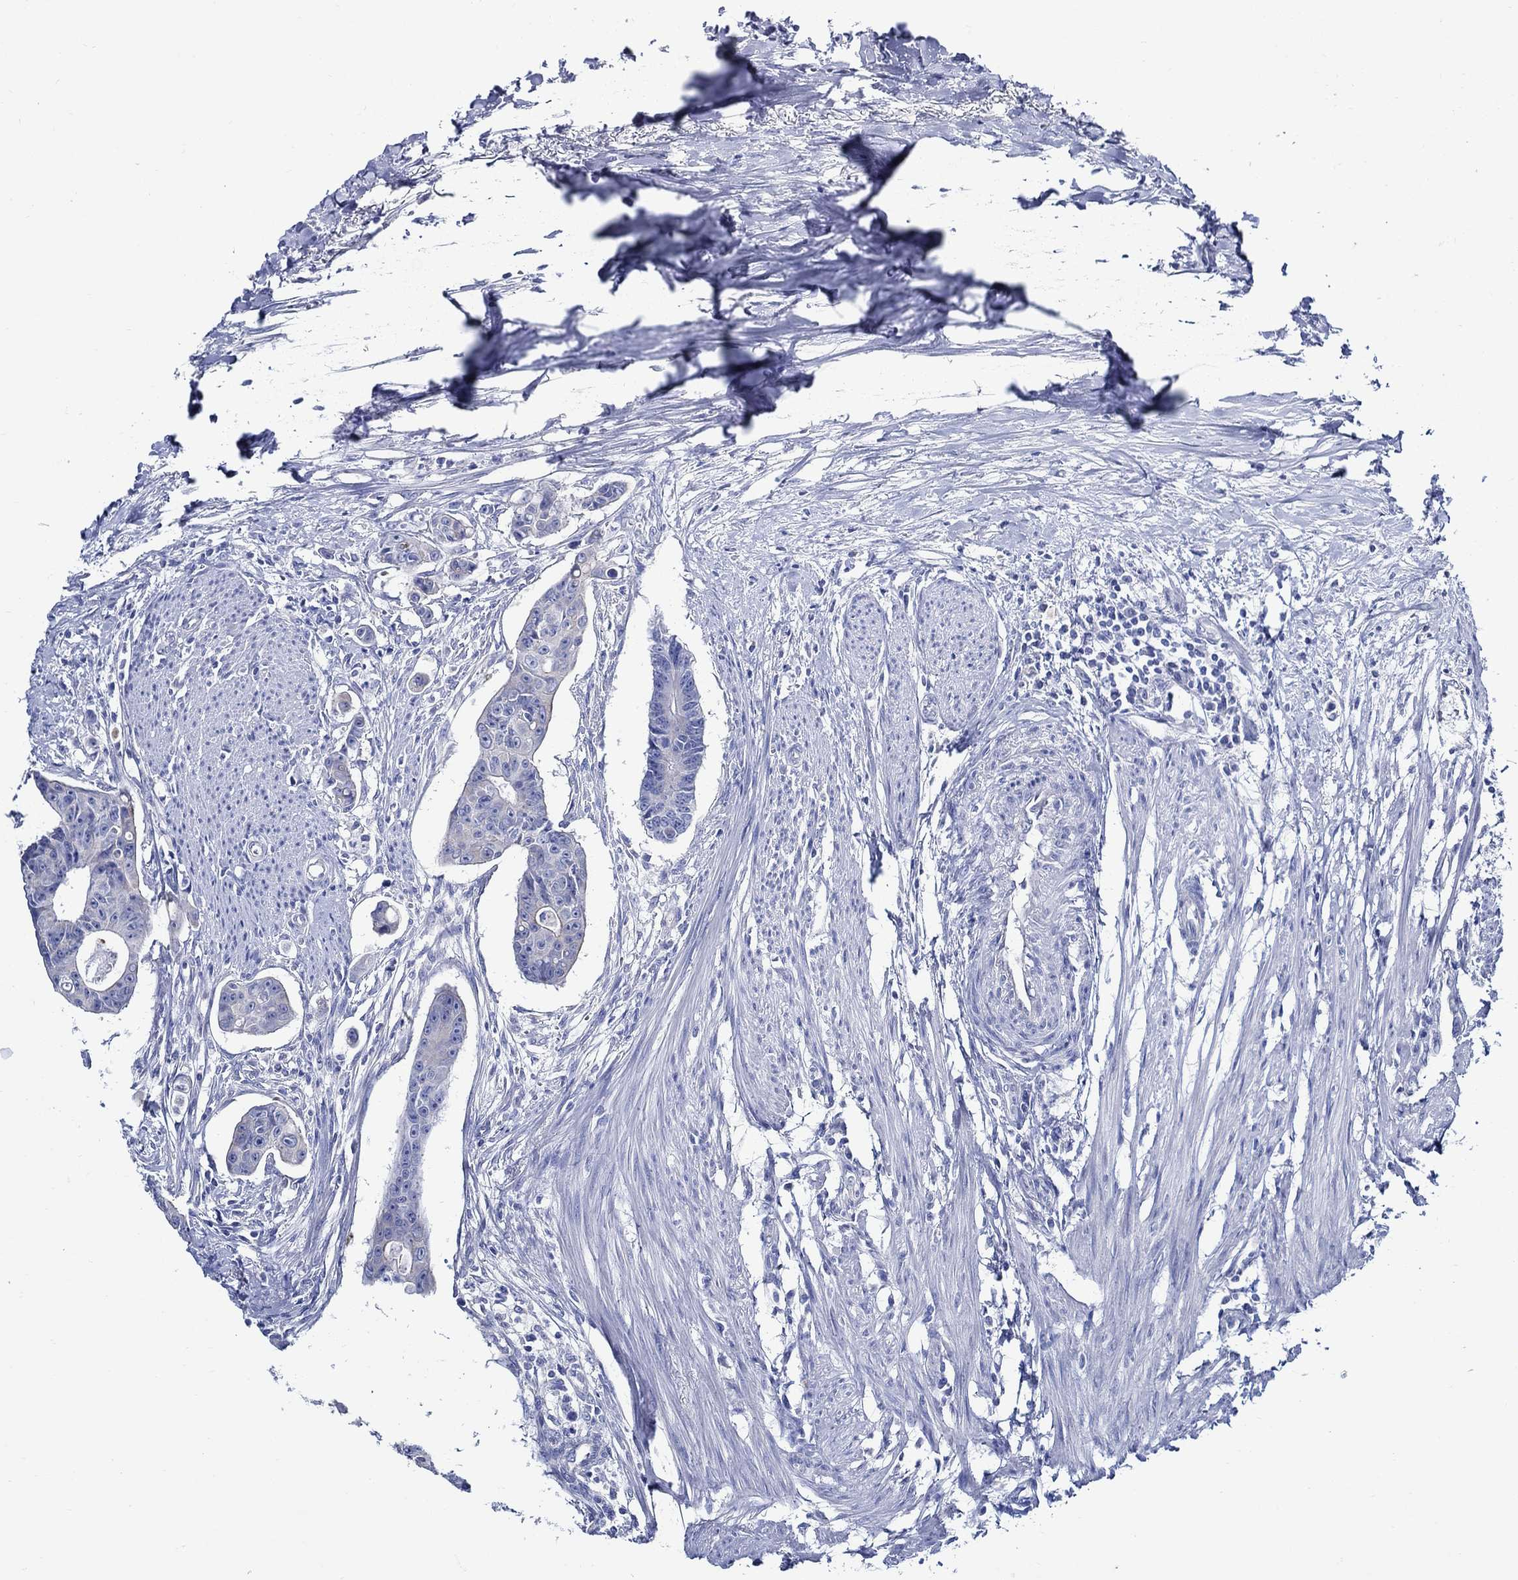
{"staining": {"intensity": "negative", "quantity": "none", "location": "none"}, "tissue": "colorectal cancer", "cell_type": "Tumor cells", "image_type": "cancer", "snomed": [{"axis": "morphology", "description": "Adenocarcinoma, NOS"}, {"axis": "topography", "description": "Colon"}], "caption": "Immunohistochemistry (IHC) of adenocarcinoma (colorectal) displays no staining in tumor cells.", "gene": "SKOR1", "patient": {"sex": "male", "age": 70}}